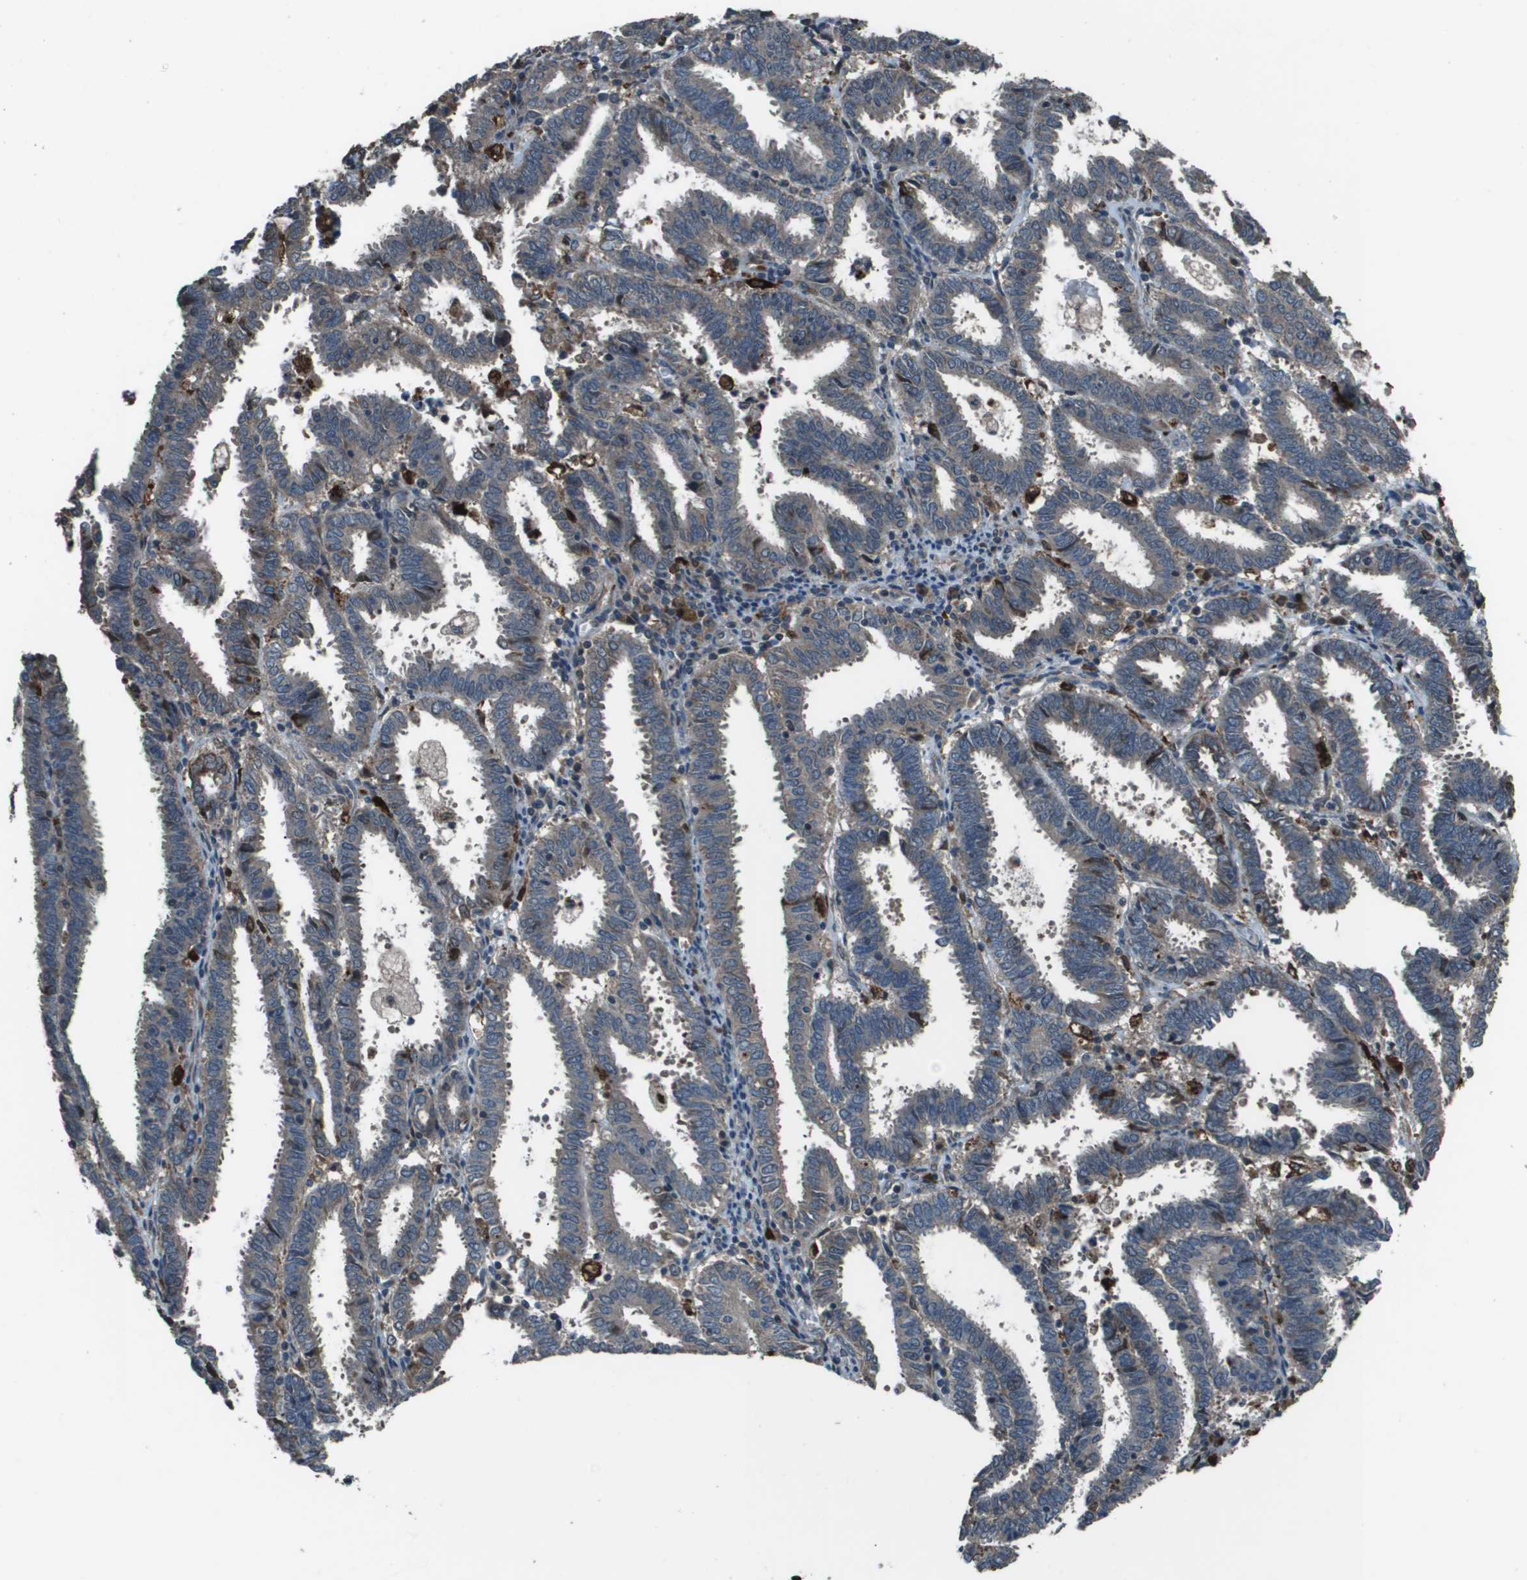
{"staining": {"intensity": "negative", "quantity": "none", "location": "none"}, "tissue": "endometrial cancer", "cell_type": "Tumor cells", "image_type": "cancer", "snomed": [{"axis": "morphology", "description": "Adenocarcinoma, NOS"}, {"axis": "topography", "description": "Uterus"}], "caption": "Immunohistochemical staining of endometrial adenocarcinoma reveals no significant expression in tumor cells. (Brightfield microscopy of DAB (3,3'-diaminobenzidine) immunohistochemistry (IHC) at high magnification).", "gene": "GOSR2", "patient": {"sex": "female", "age": 83}}